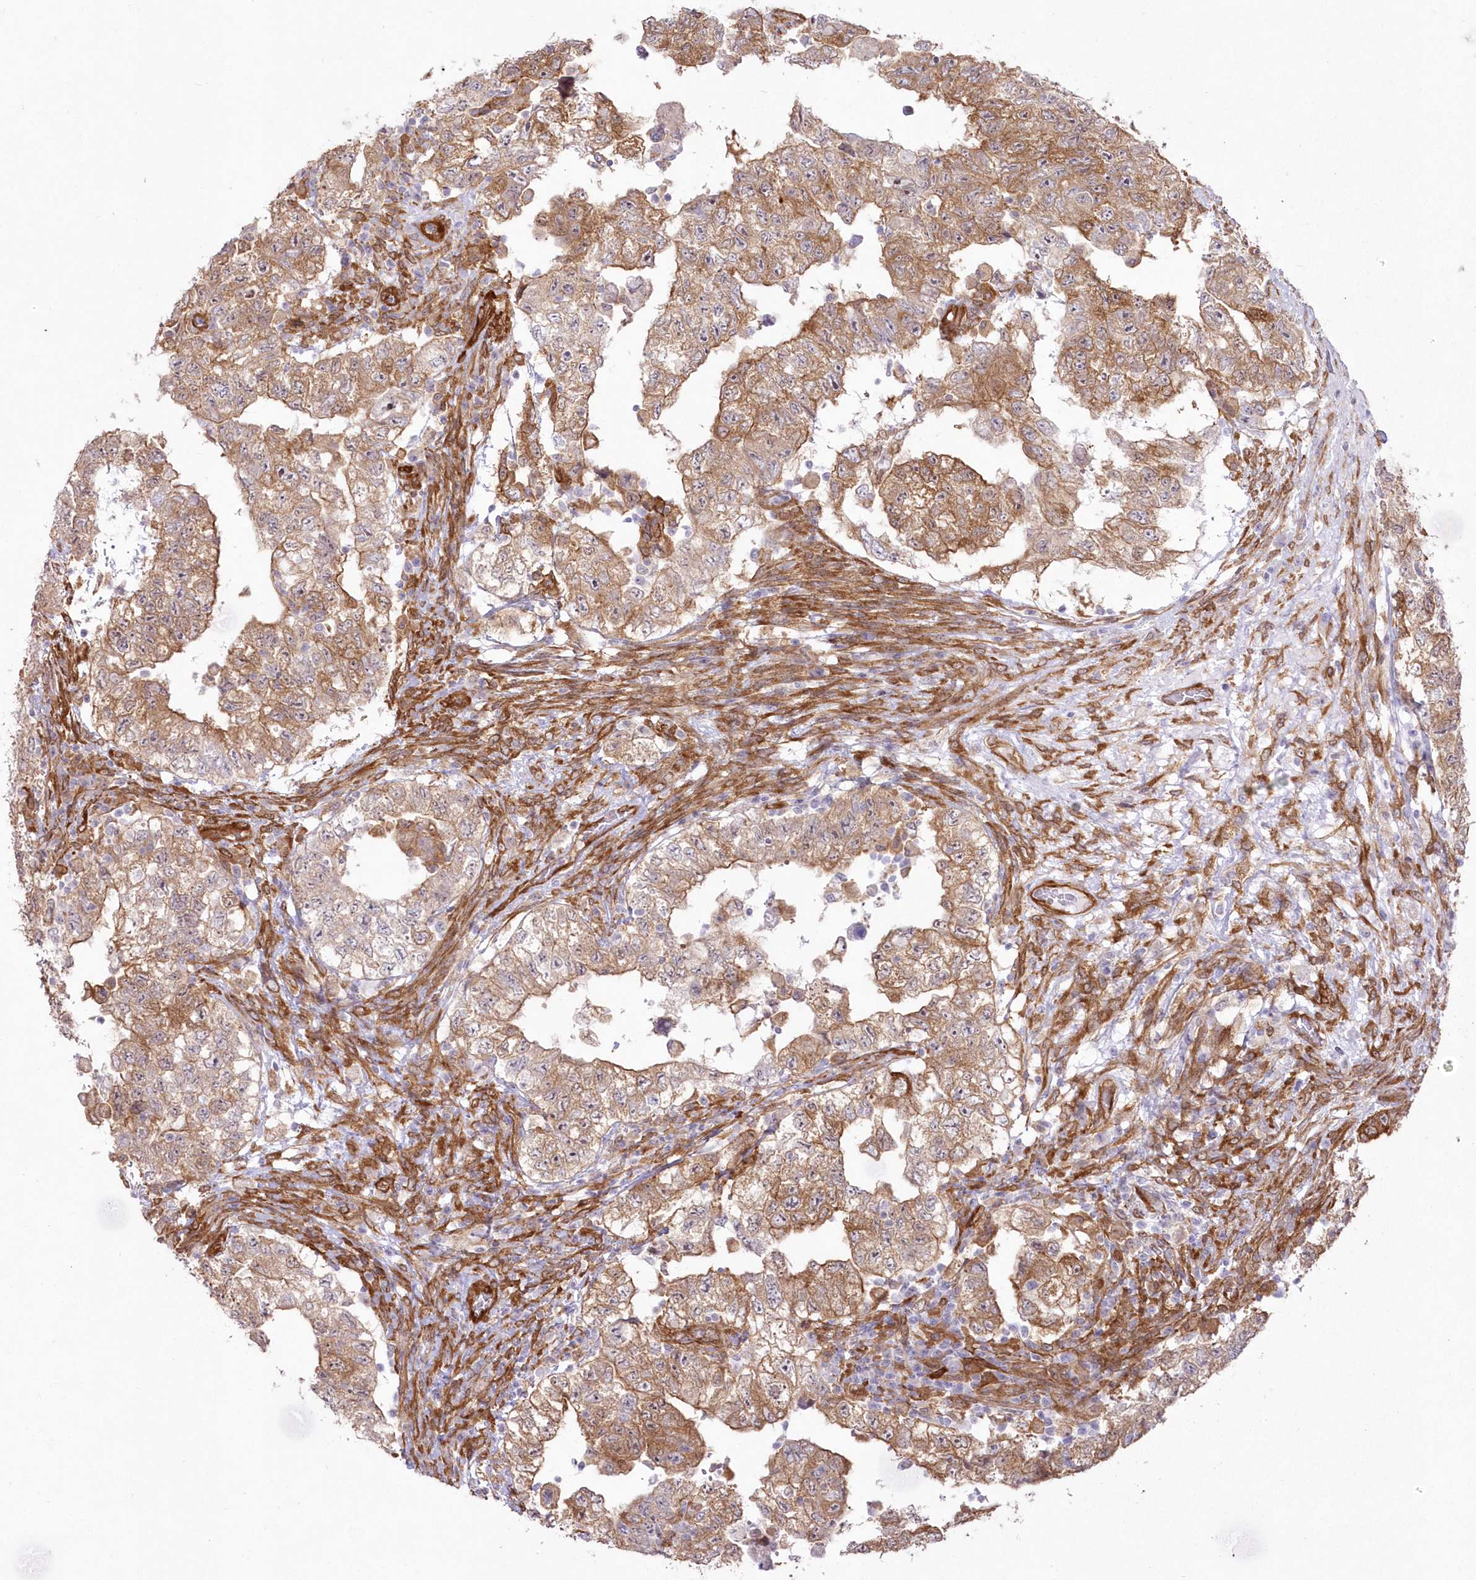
{"staining": {"intensity": "moderate", "quantity": ">75%", "location": "cytoplasmic/membranous"}, "tissue": "testis cancer", "cell_type": "Tumor cells", "image_type": "cancer", "snomed": [{"axis": "morphology", "description": "Carcinoma, Embryonal, NOS"}, {"axis": "topography", "description": "Testis"}], "caption": "Immunohistochemical staining of human testis cancer (embryonal carcinoma) demonstrates moderate cytoplasmic/membranous protein positivity in about >75% of tumor cells. Ihc stains the protein of interest in brown and the nuclei are stained blue.", "gene": "SH3PXD2B", "patient": {"sex": "male", "age": 36}}